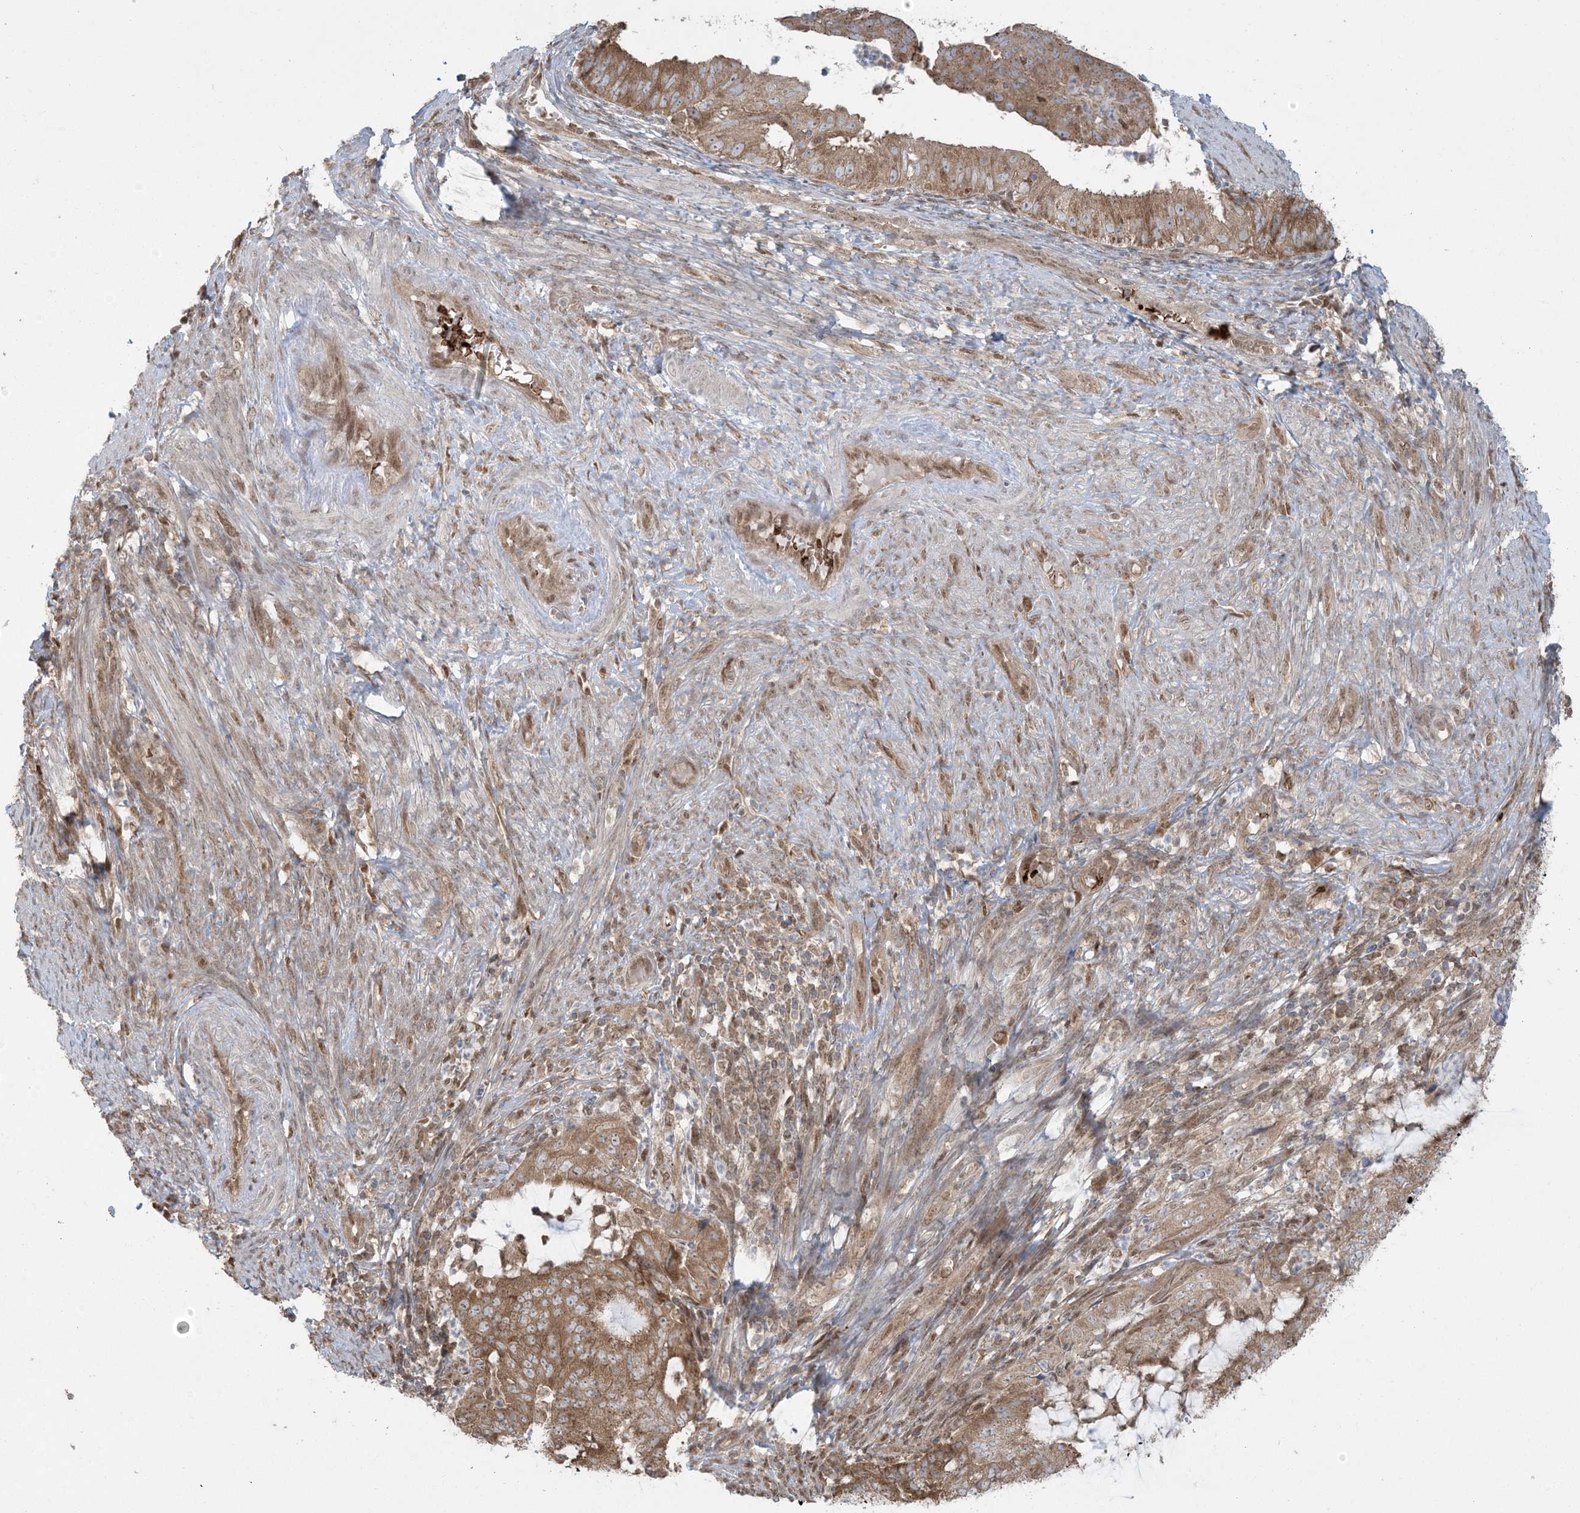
{"staining": {"intensity": "moderate", "quantity": ">75%", "location": "cytoplasmic/membranous"}, "tissue": "endometrial cancer", "cell_type": "Tumor cells", "image_type": "cancer", "snomed": [{"axis": "morphology", "description": "Adenocarcinoma, NOS"}, {"axis": "topography", "description": "Endometrium"}], "caption": "High-power microscopy captured an immunohistochemistry image of endometrial cancer (adenocarcinoma), revealing moderate cytoplasmic/membranous staining in about >75% of tumor cells. The staining was performed using DAB (3,3'-diaminobenzidine) to visualize the protein expression in brown, while the nuclei were stained in blue with hematoxylin (Magnification: 20x).", "gene": "ABCF3", "patient": {"sex": "female", "age": 51}}